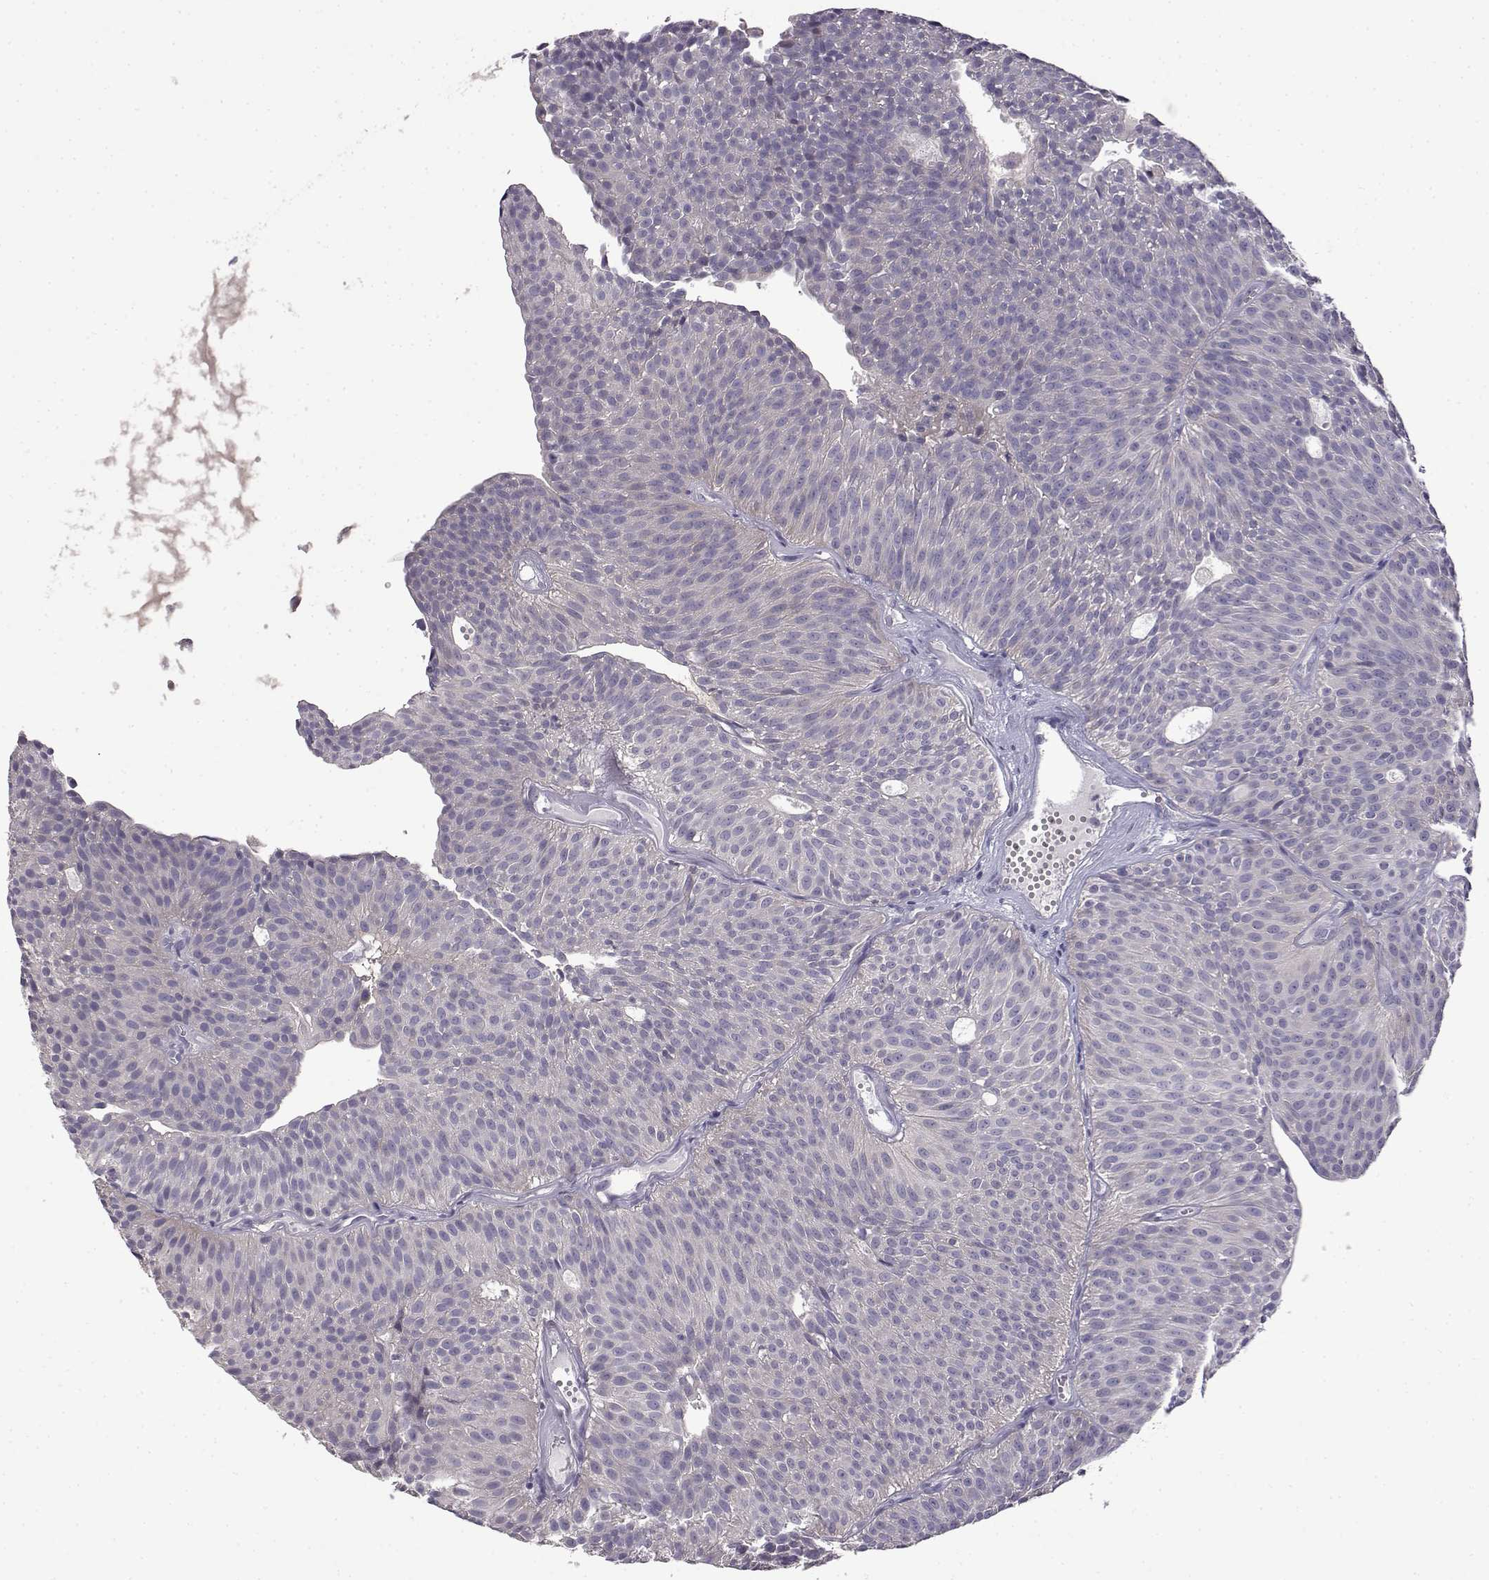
{"staining": {"intensity": "negative", "quantity": "none", "location": "none"}, "tissue": "urothelial cancer", "cell_type": "Tumor cells", "image_type": "cancer", "snomed": [{"axis": "morphology", "description": "Urothelial carcinoma, Low grade"}, {"axis": "topography", "description": "Urinary bladder"}], "caption": "Immunohistochemistry micrograph of neoplastic tissue: human urothelial carcinoma (low-grade) stained with DAB (3,3'-diaminobenzidine) displays no significant protein staining in tumor cells.", "gene": "VGF", "patient": {"sex": "male", "age": 63}}